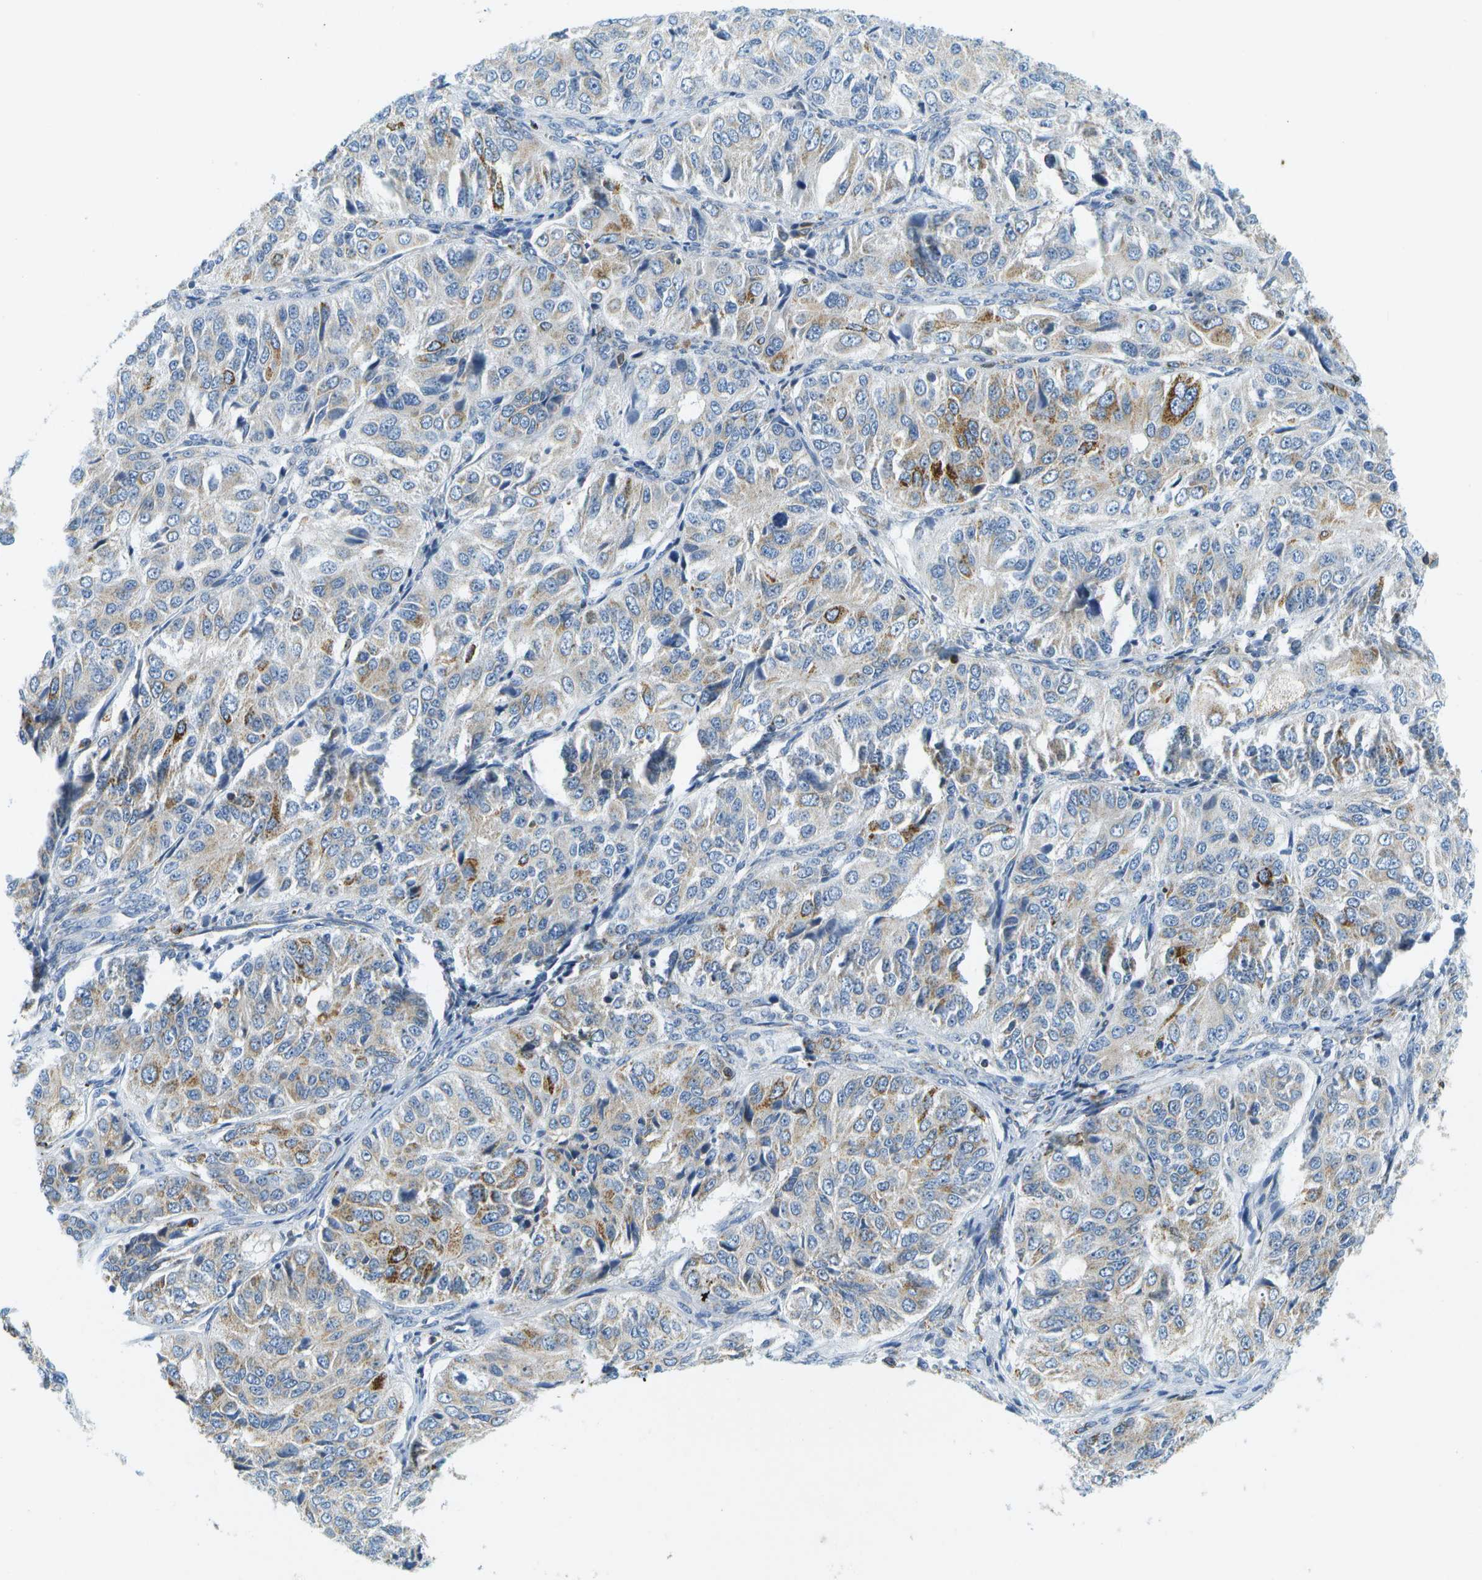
{"staining": {"intensity": "moderate", "quantity": "<25%", "location": "cytoplasmic/membranous"}, "tissue": "ovarian cancer", "cell_type": "Tumor cells", "image_type": "cancer", "snomed": [{"axis": "morphology", "description": "Carcinoma, endometroid"}, {"axis": "topography", "description": "Ovary"}], "caption": "A low amount of moderate cytoplasmic/membranous positivity is appreciated in about <25% of tumor cells in ovarian endometroid carcinoma tissue.", "gene": "HLCS", "patient": {"sex": "female", "age": 51}}